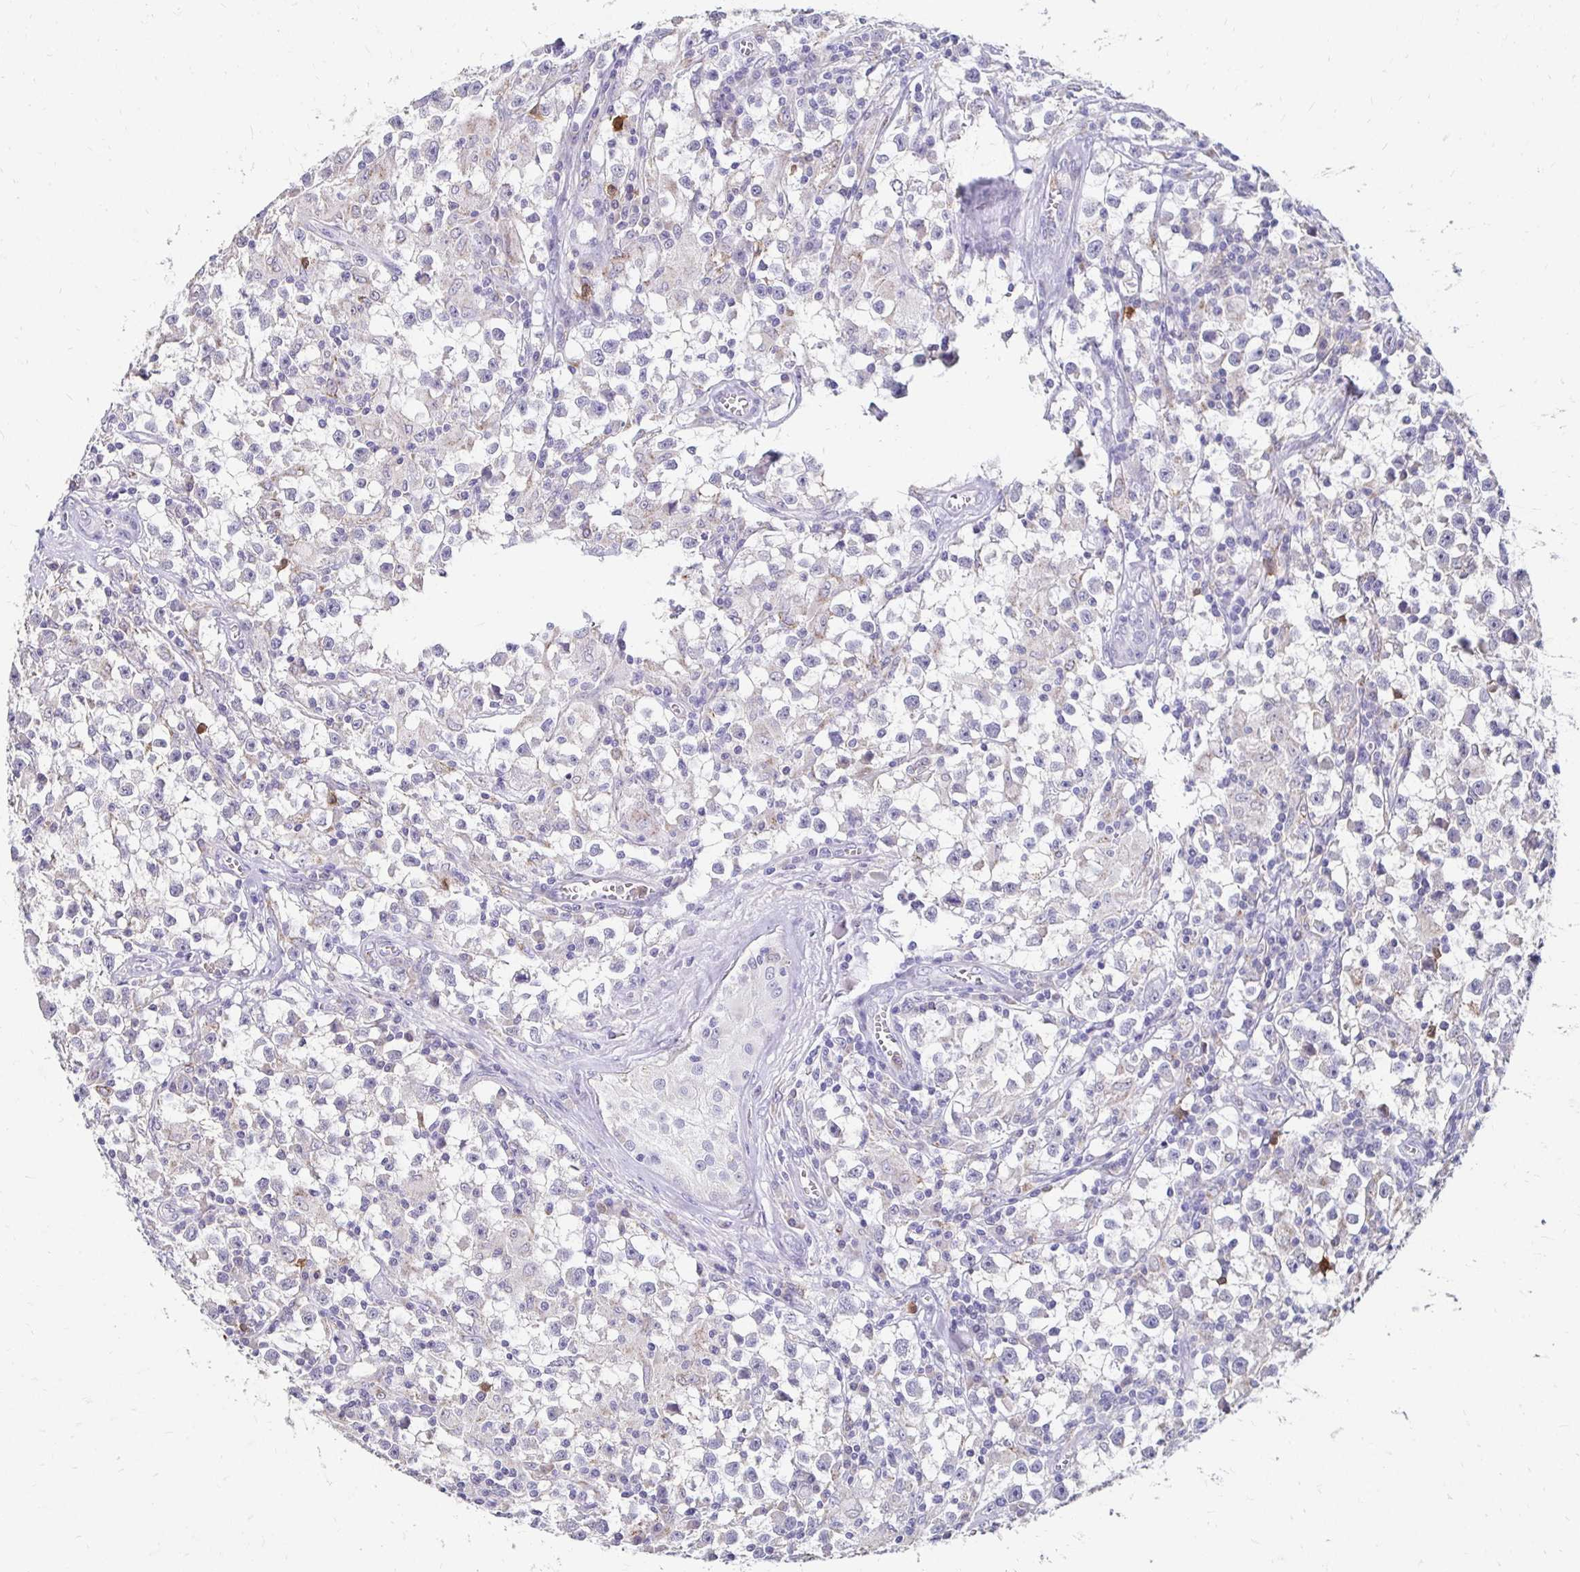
{"staining": {"intensity": "negative", "quantity": "none", "location": "none"}, "tissue": "testis cancer", "cell_type": "Tumor cells", "image_type": "cancer", "snomed": [{"axis": "morphology", "description": "Seminoma, NOS"}, {"axis": "topography", "description": "Testis"}], "caption": "This histopathology image is of testis cancer (seminoma) stained with immunohistochemistry to label a protein in brown with the nuclei are counter-stained blue. There is no expression in tumor cells.", "gene": "GK2", "patient": {"sex": "male", "age": 31}}